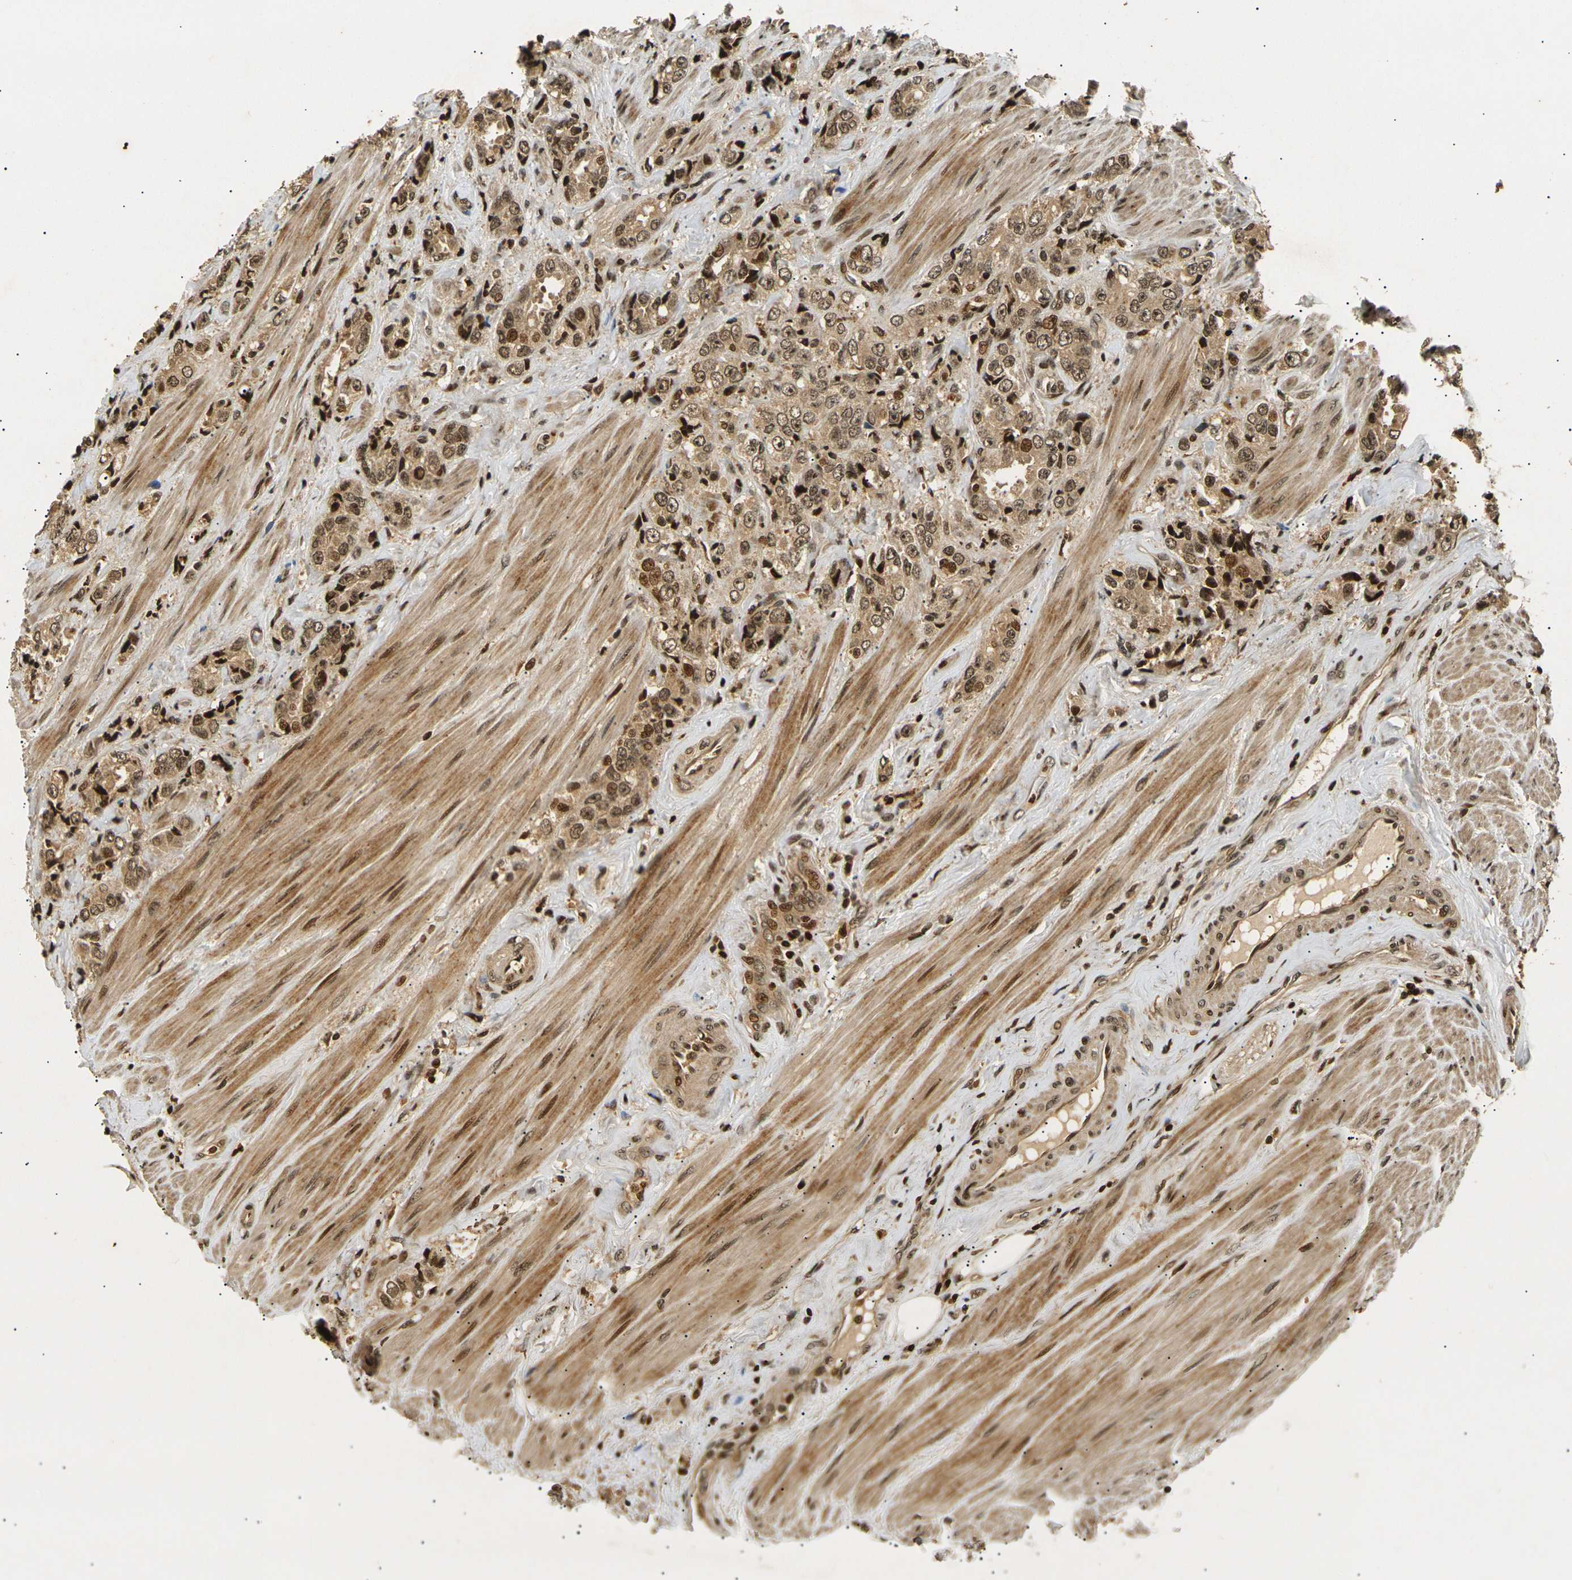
{"staining": {"intensity": "moderate", "quantity": ">75%", "location": "cytoplasmic/membranous,nuclear"}, "tissue": "prostate cancer", "cell_type": "Tumor cells", "image_type": "cancer", "snomed": [{"axis": "morphology", "description": "Adenocarcinoma, High grade"}, {"axis": "topography", "description": "Prostate"}], "caption": "A brown stain shows moderate cytoplasmic/membranous and nuclear staining of a protein in human prostate adenocarcinoma (high-grade) tumor cells.", "gene": "ACTL6A", "patient": {"sex": "male", "age": 61}}